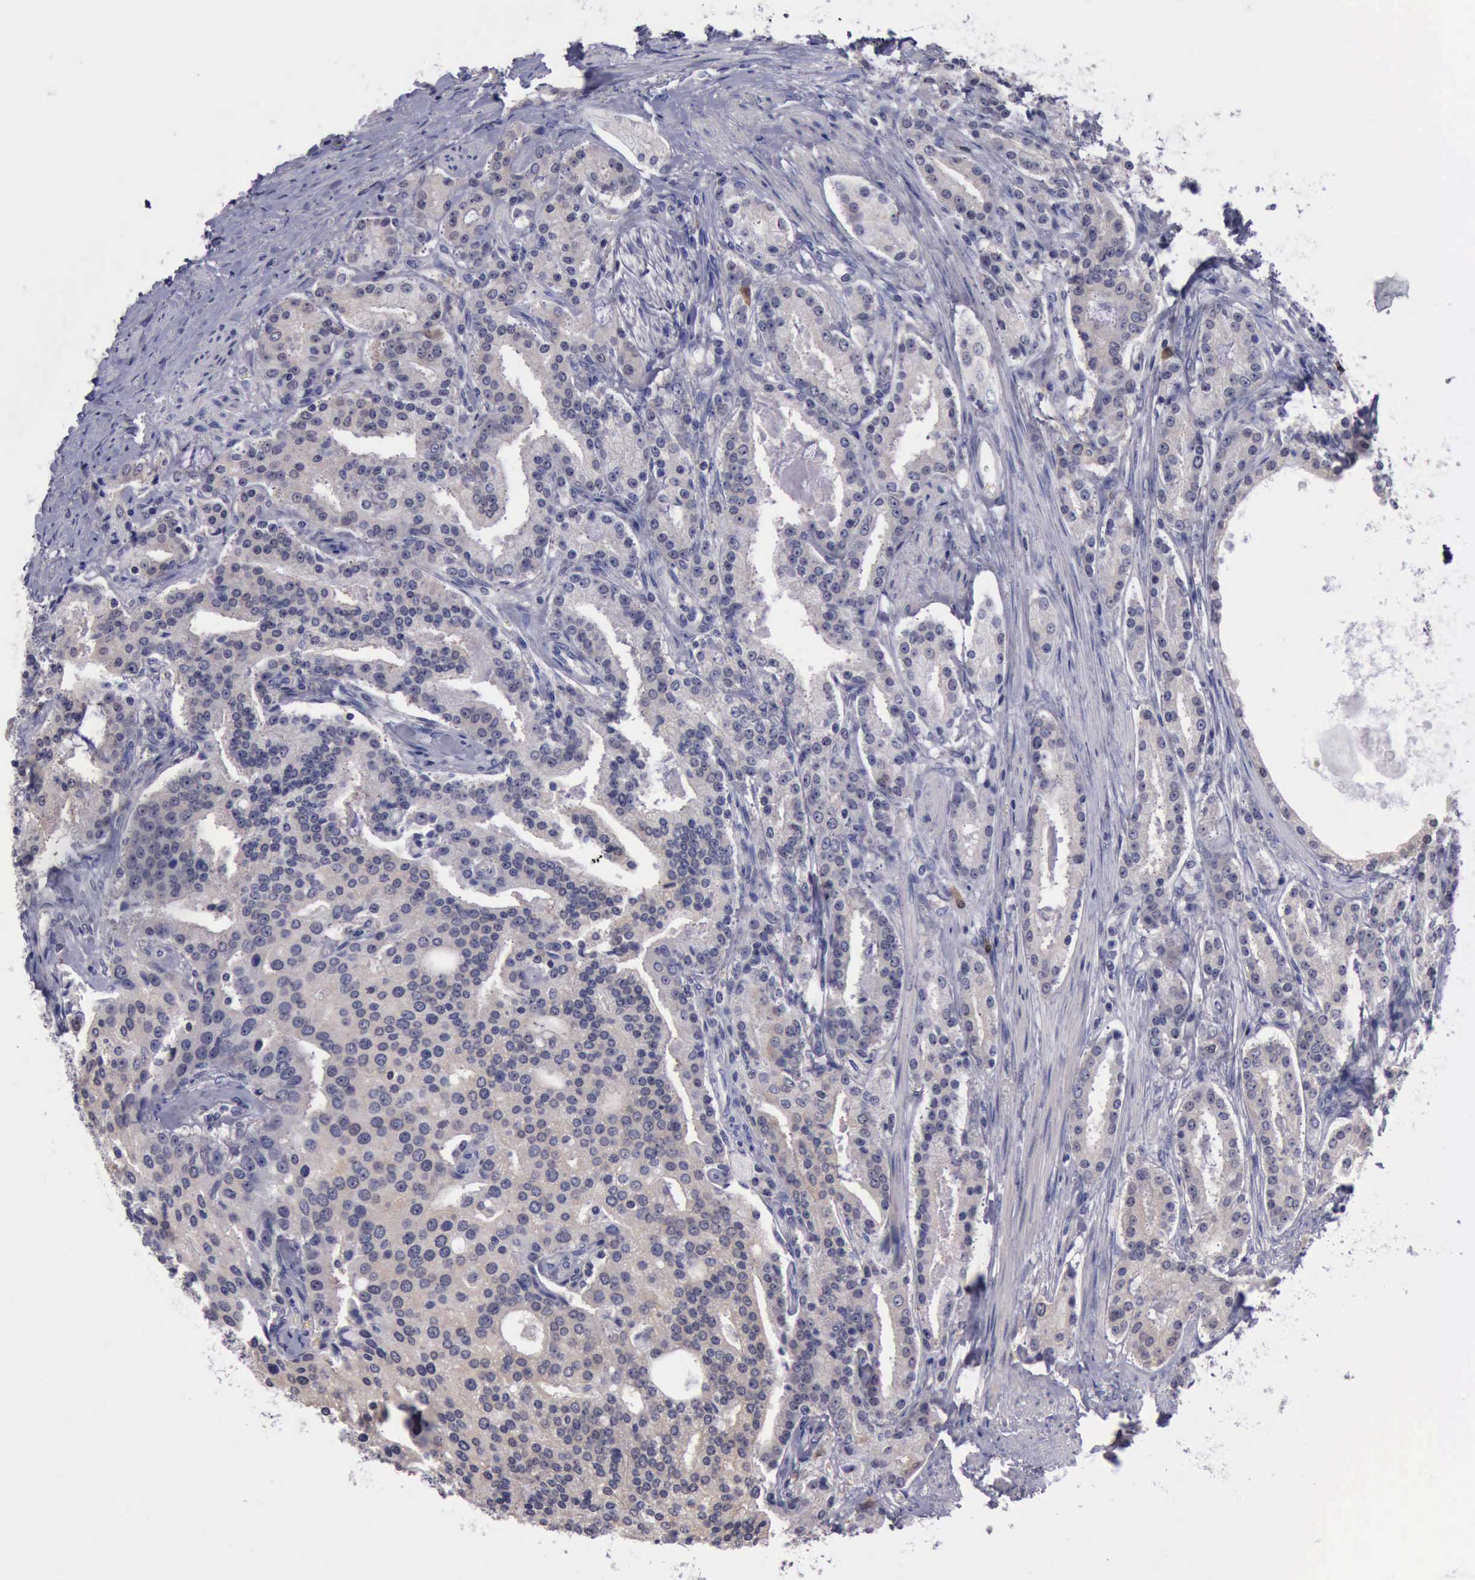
{"staining": {"intensity": "weak", "quantity": ">75%", "location": "cytoplasmic/membranous"}, "tissue": "prostate cancer", "cell_type": "Tumor cells", "image_type": "cancer", "snomed": [{"axis": "morphology", "description": "Adenocarcinoma, Medium grade"}, {"axis": "topography", "description": "Prostate"}], "caption": "This image exhibits prostate cancer (medium-grade adenocarcinoma) stained with immunohistochemistry (IHC) to label a protein in brown. The cytoplasmic/membranous of tumor cells show weak positivity for the protein. Nuclei are counter-stained blue.", "gene": "CEP128", "patient": {"sex": "male", "age": 72}}